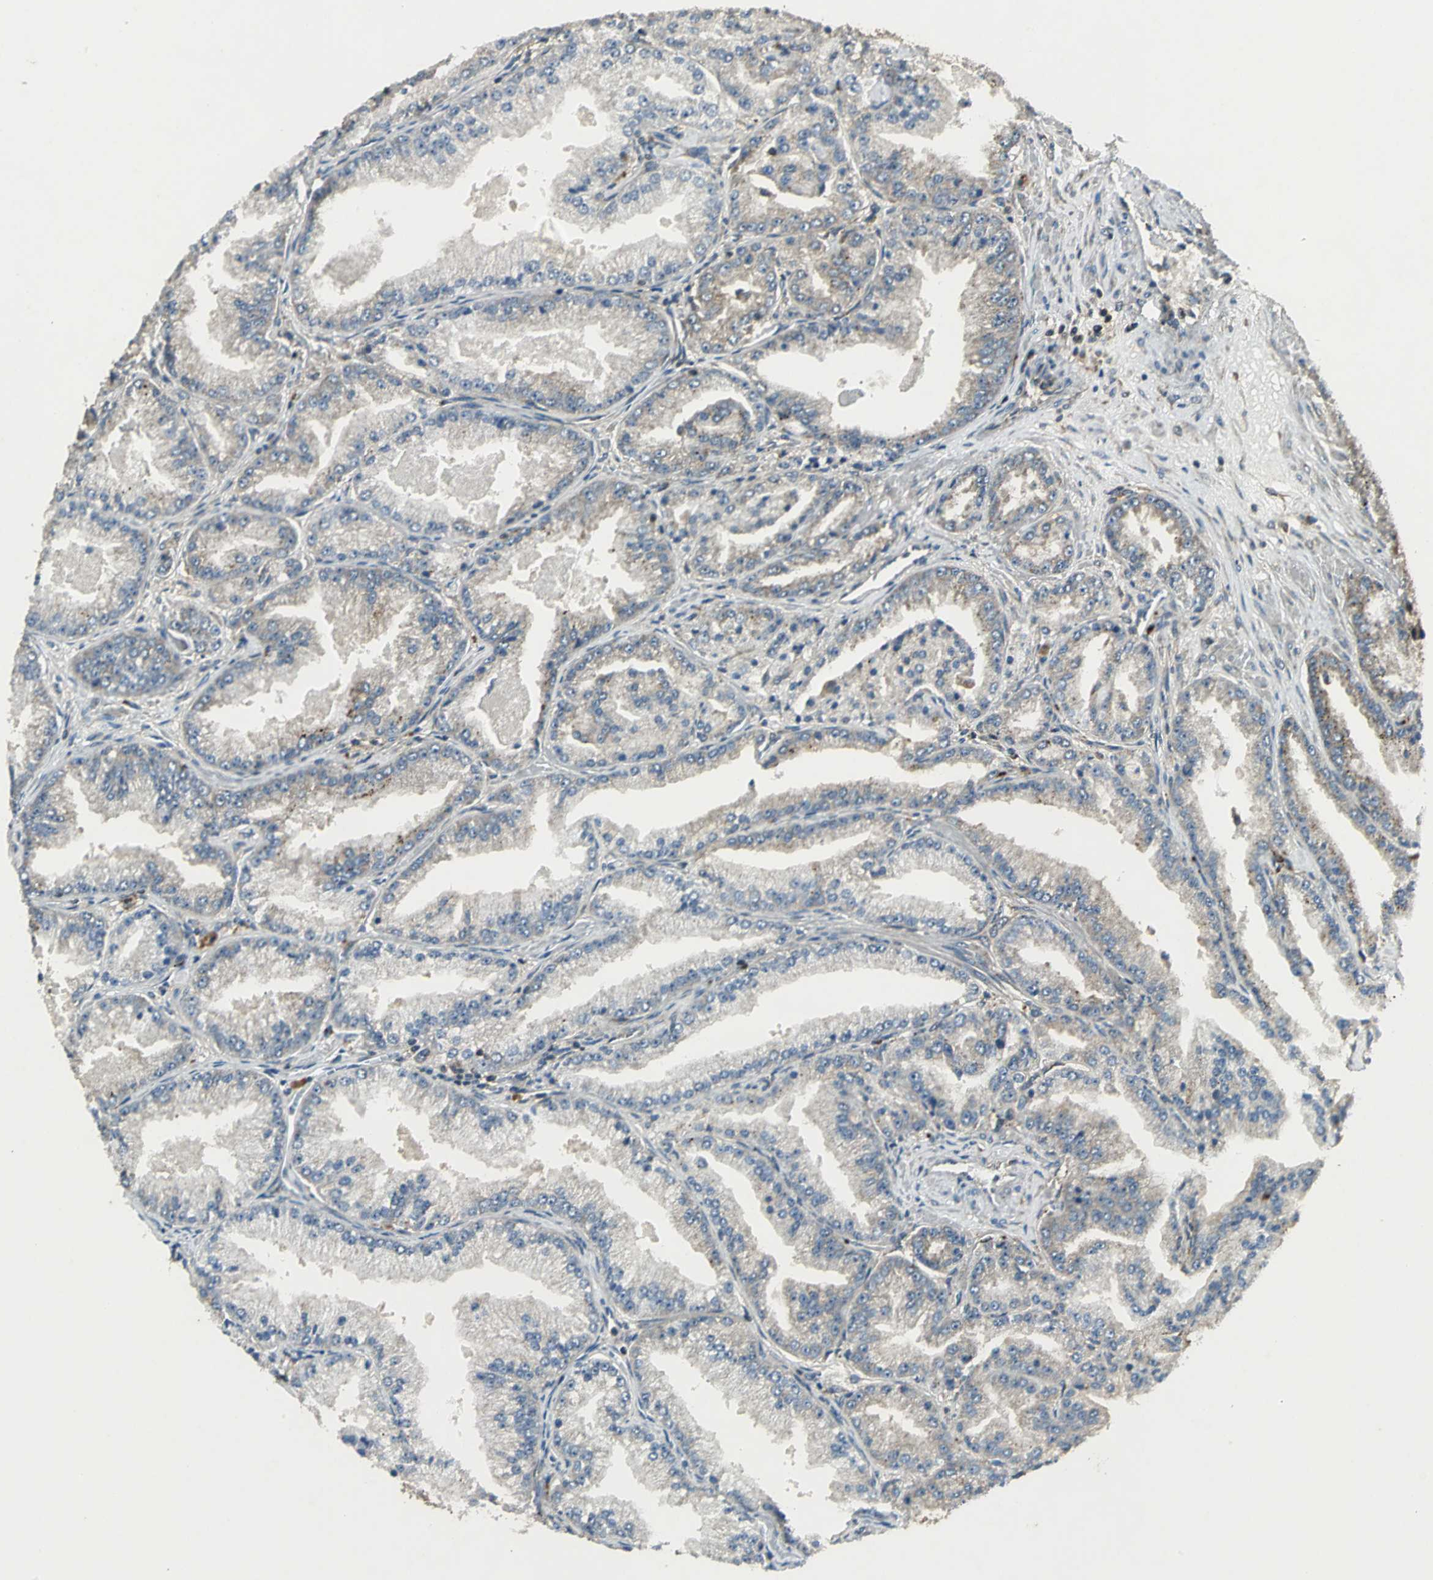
{"staining": {"intensity": "weak", "quantity": ">75%", "location": "cytoplasmic/membranous"}, "tissue": "prostate cancer", "cell_type": "Tumor cells", "image_type": "cancer", "snomed": [{"axis": "morphology", "description": "Adenocarcinoma, High grade"}, {"axis": "topography", "description": "Prostate"}], "caption": "Prostate cancer stained for a protein demonstrates weak cytoplasmic/membranous positivity in tumor cells.", "gene": "IRF3", "patient": {"sex": "male", "age": 61}}